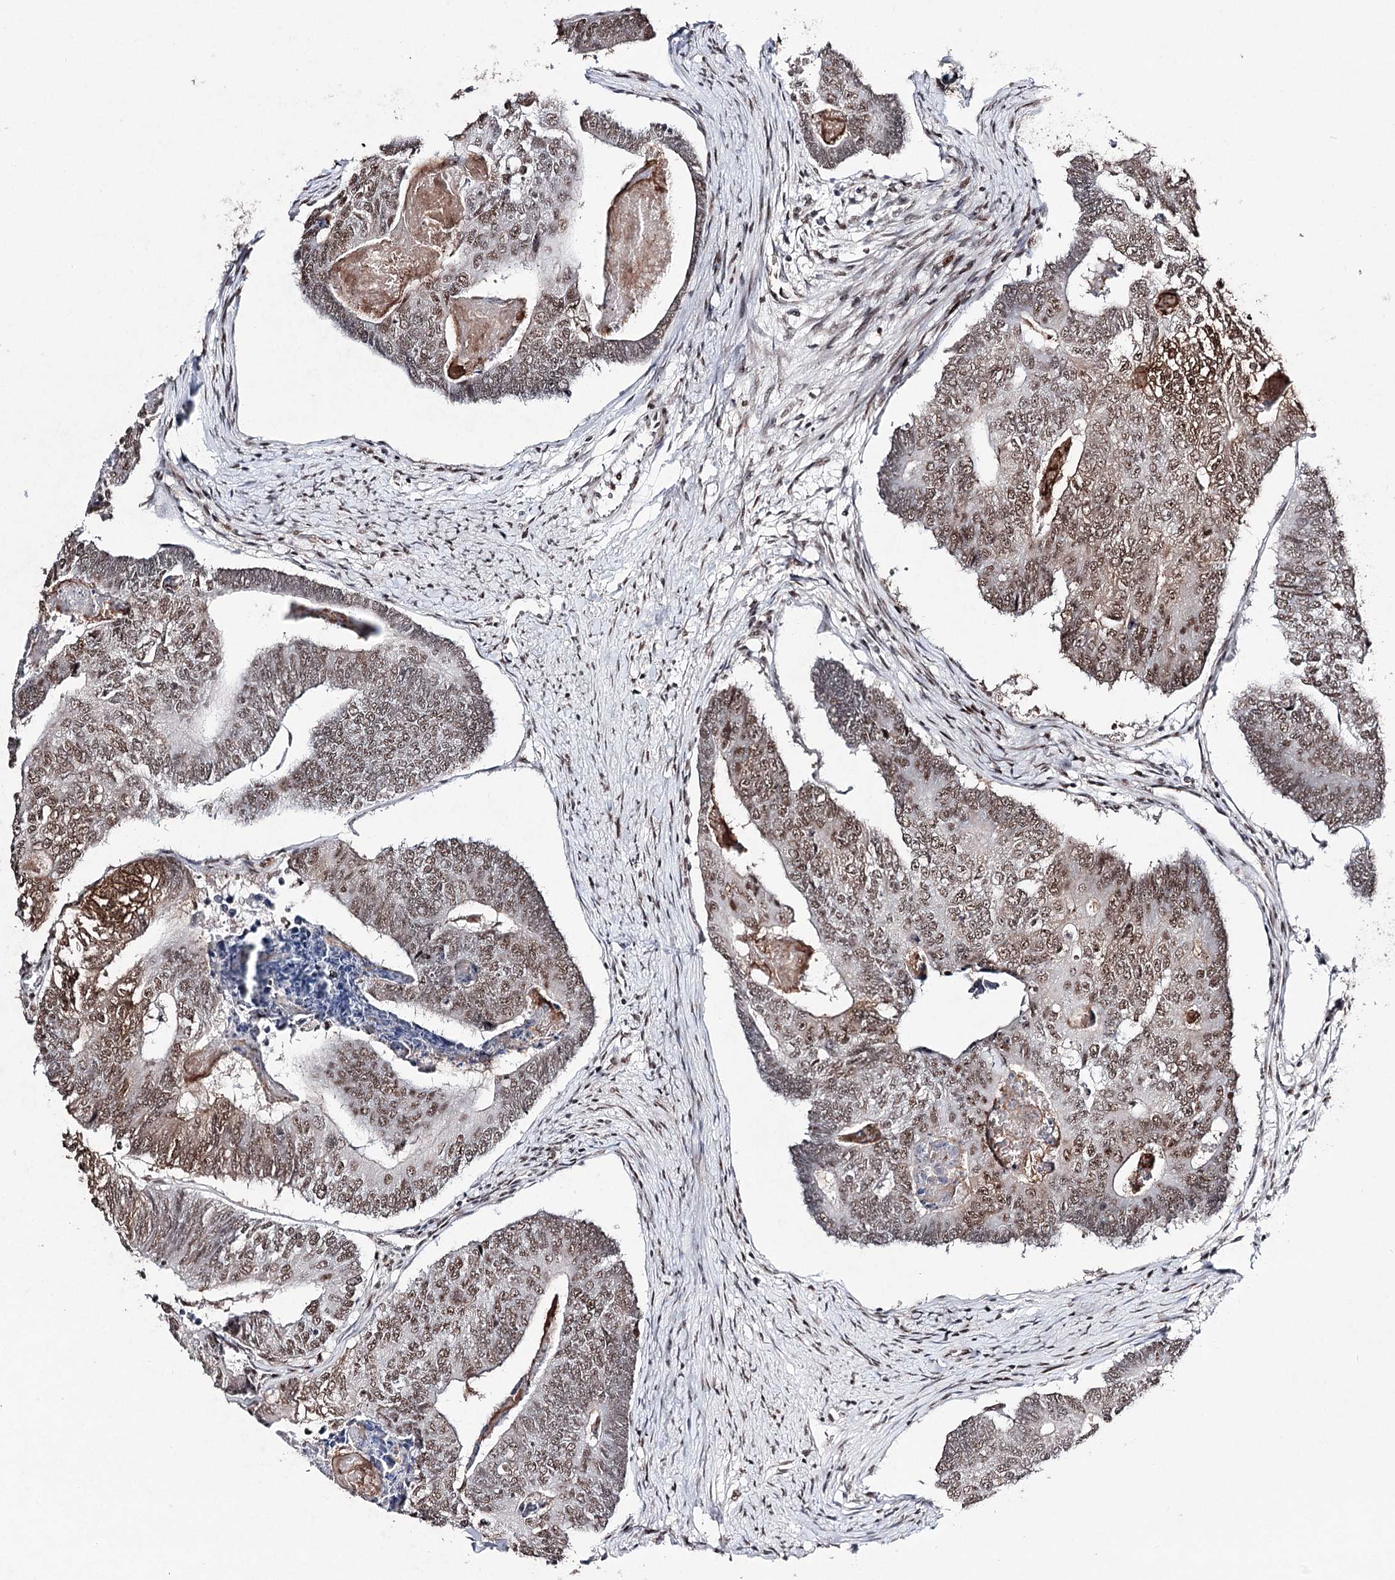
{"staining": {"intensity": "strong", "quantity": ">75%", "location": "cytoplasmic/membranous,nuclear"}, "tissue": "colorectal cancer", "cell_type": "Tumor cells", "image_type": "cancer", "snomed": [{"axis": "morphology", "description": "Adenocarcinoma, NOS"}, {"axis": "topography", "description": "Colon"}], "caption": "Colorectal cancer (adenocarcinoma) was stained to show a protein in brown. There is high levels of strong cytoplasmic/membranous and nuclear expression in about >75% of tumor cells.", "gene": "PDCD4", "patient": {"sex": "female", "age": 67}}